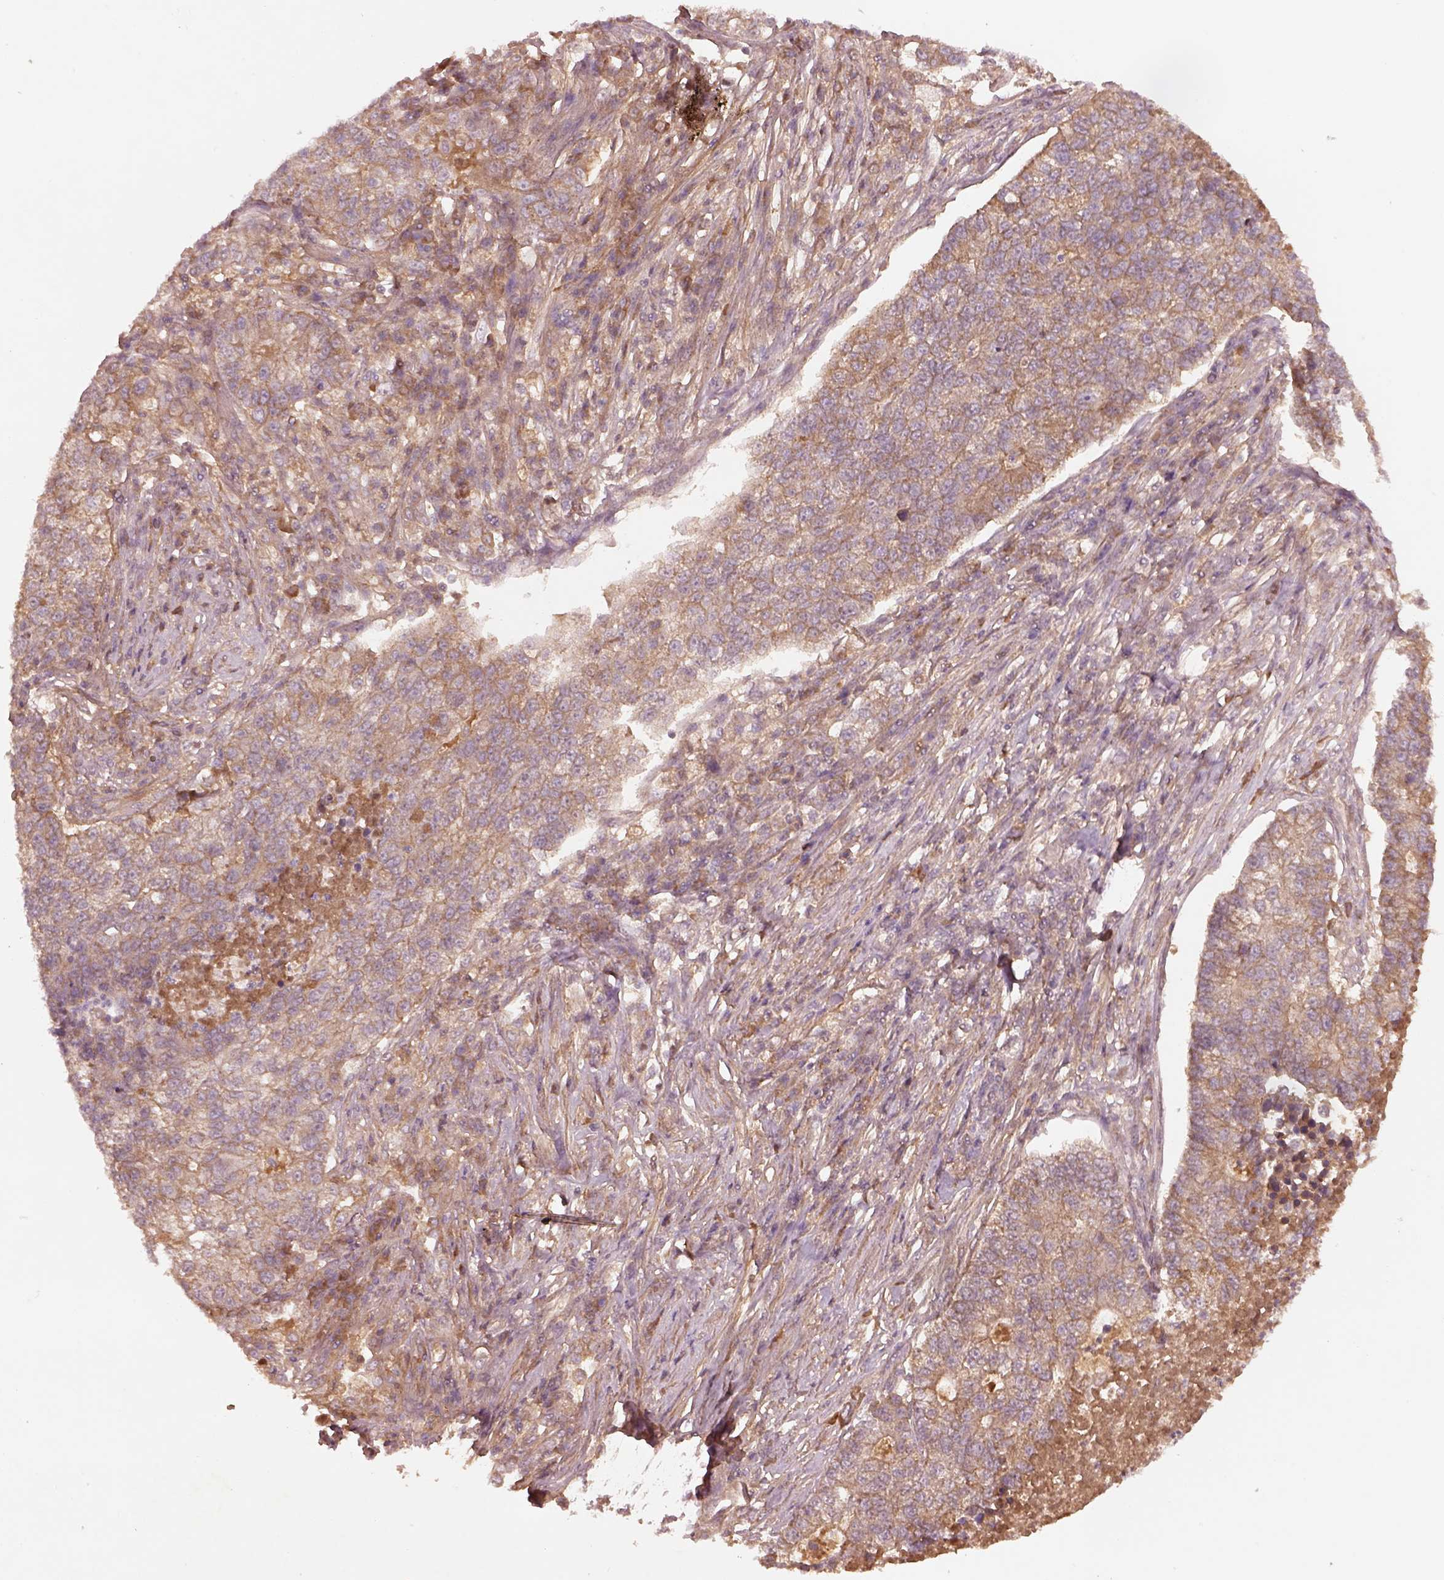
{"staining": {"intensity": "moderate", "quantity": ">75%", "location": "cytoplasmic/membranous"}, "tissue": "lung cancer", "cell_type": "Tumor cells", "image_type": "cancer", "snomed": [{"axis": "morphology", "description": "Adenocarcinoma, NOS"}, {"axis": "topography", "description": "Lung"}], "caption": "This image demonstrates IHC staining of lung cancer (adenocarcinoma), with medium moderate cytoplasmic/membranous positivity in about >75% of tumor cells.", "gene": "FAM234A", "patient": {"sex": "male", "age": 57}}